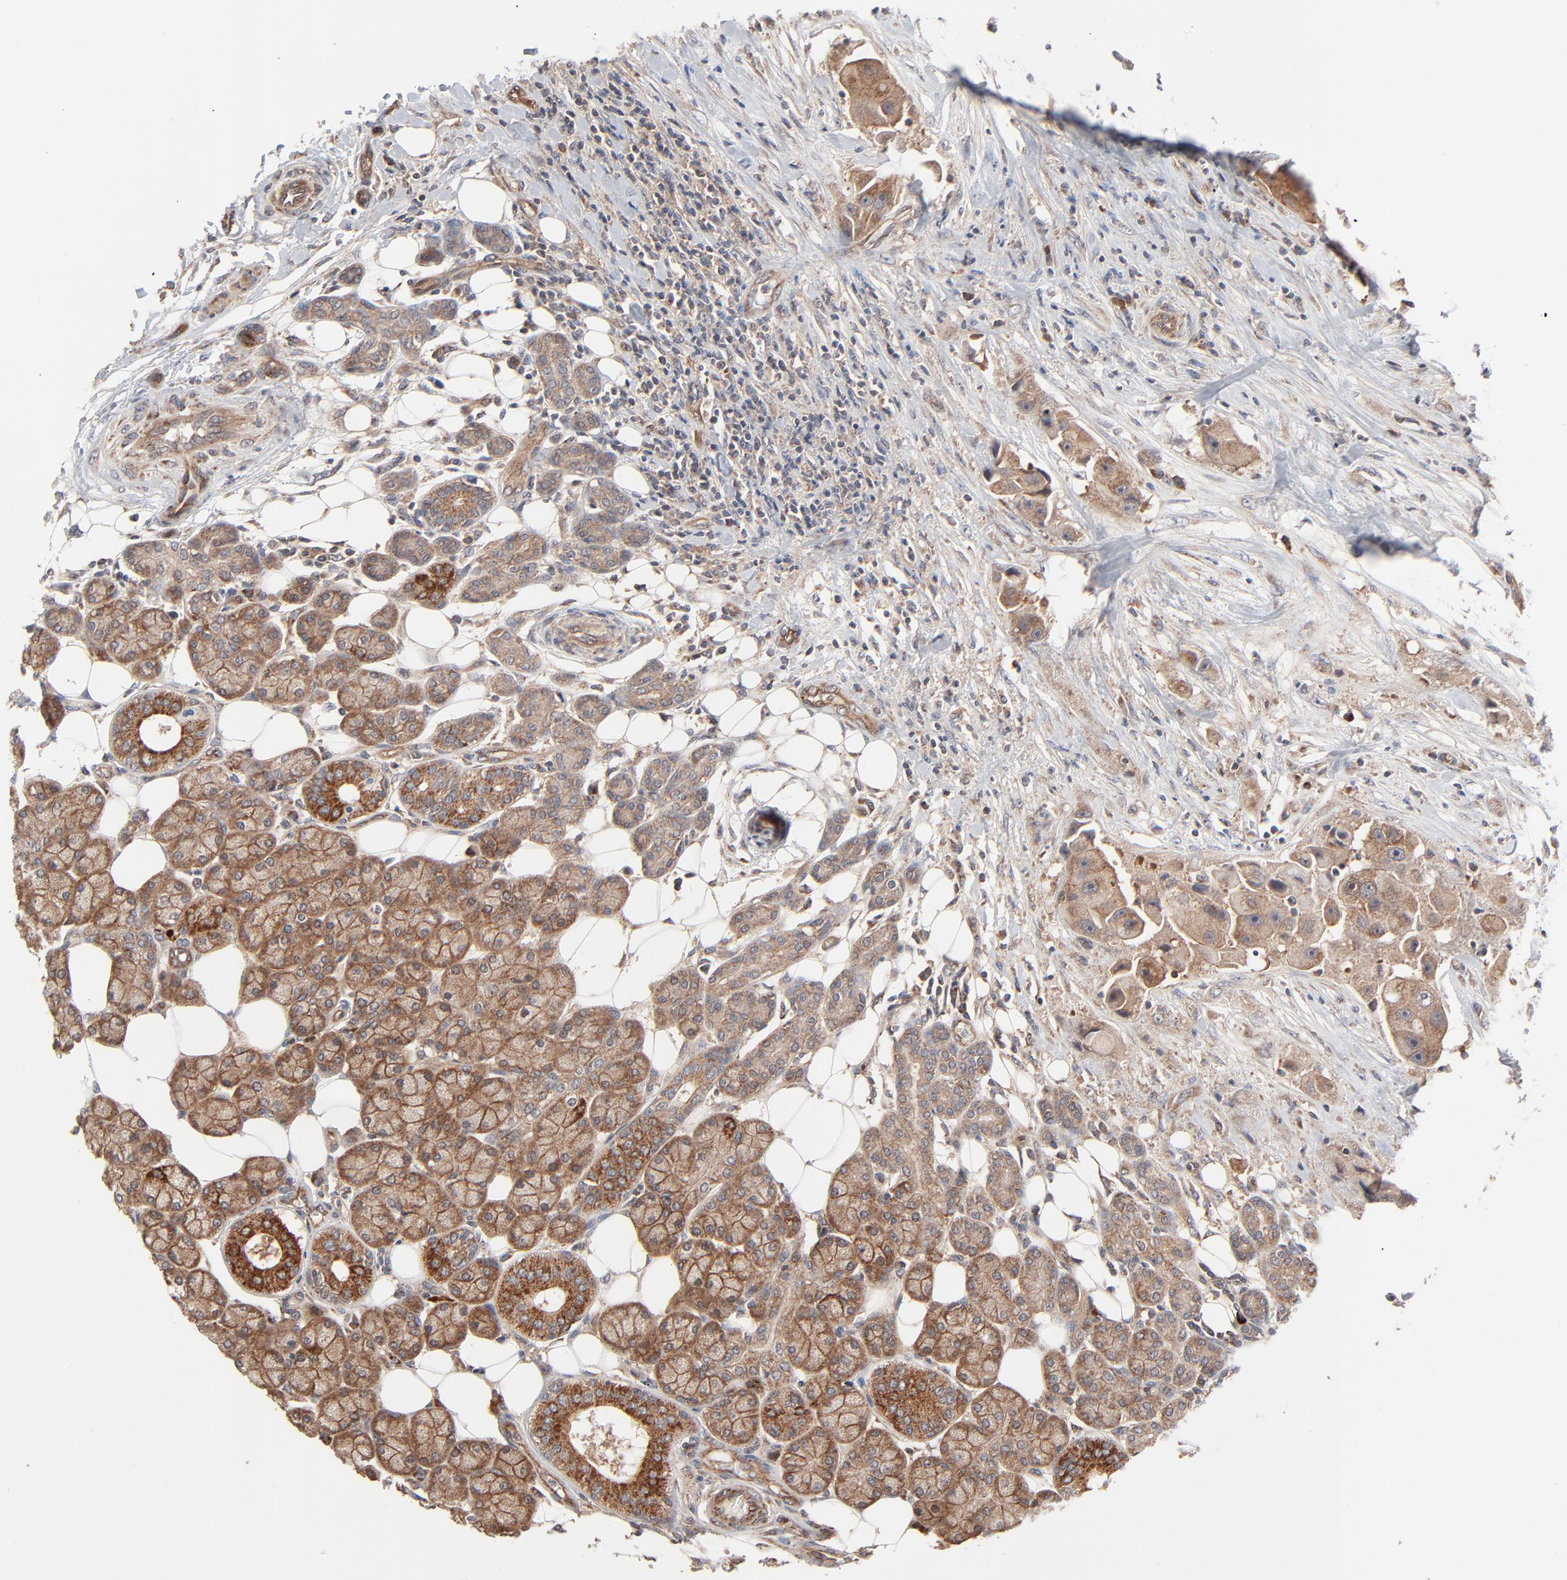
{"staining": {"intensity": "moderate", "quantity": ">75%", "location": "cytoplasmic/membranous"}, "tissue": "head and neck cancer", "cell_type": "Tumor cells", "image_type": "cancer", "snomed": [{"axis": "morphology", "description": "Normal tissue, NOS"}, {"axis": "morphology", "description": "Adenocarcinoma, NOS"}, {"axis": "topography", "description": "Salivary gland"}, {"axis": "topography", "description": "Head-Neck"}], "caption": "Protein staining displays moderate cytoplasmic/membranous staining in approximately >75% of tumor cells in head and neck cancer.", "gene": "ABLIM3", "patient": {"sex": "male", "age": 80}}